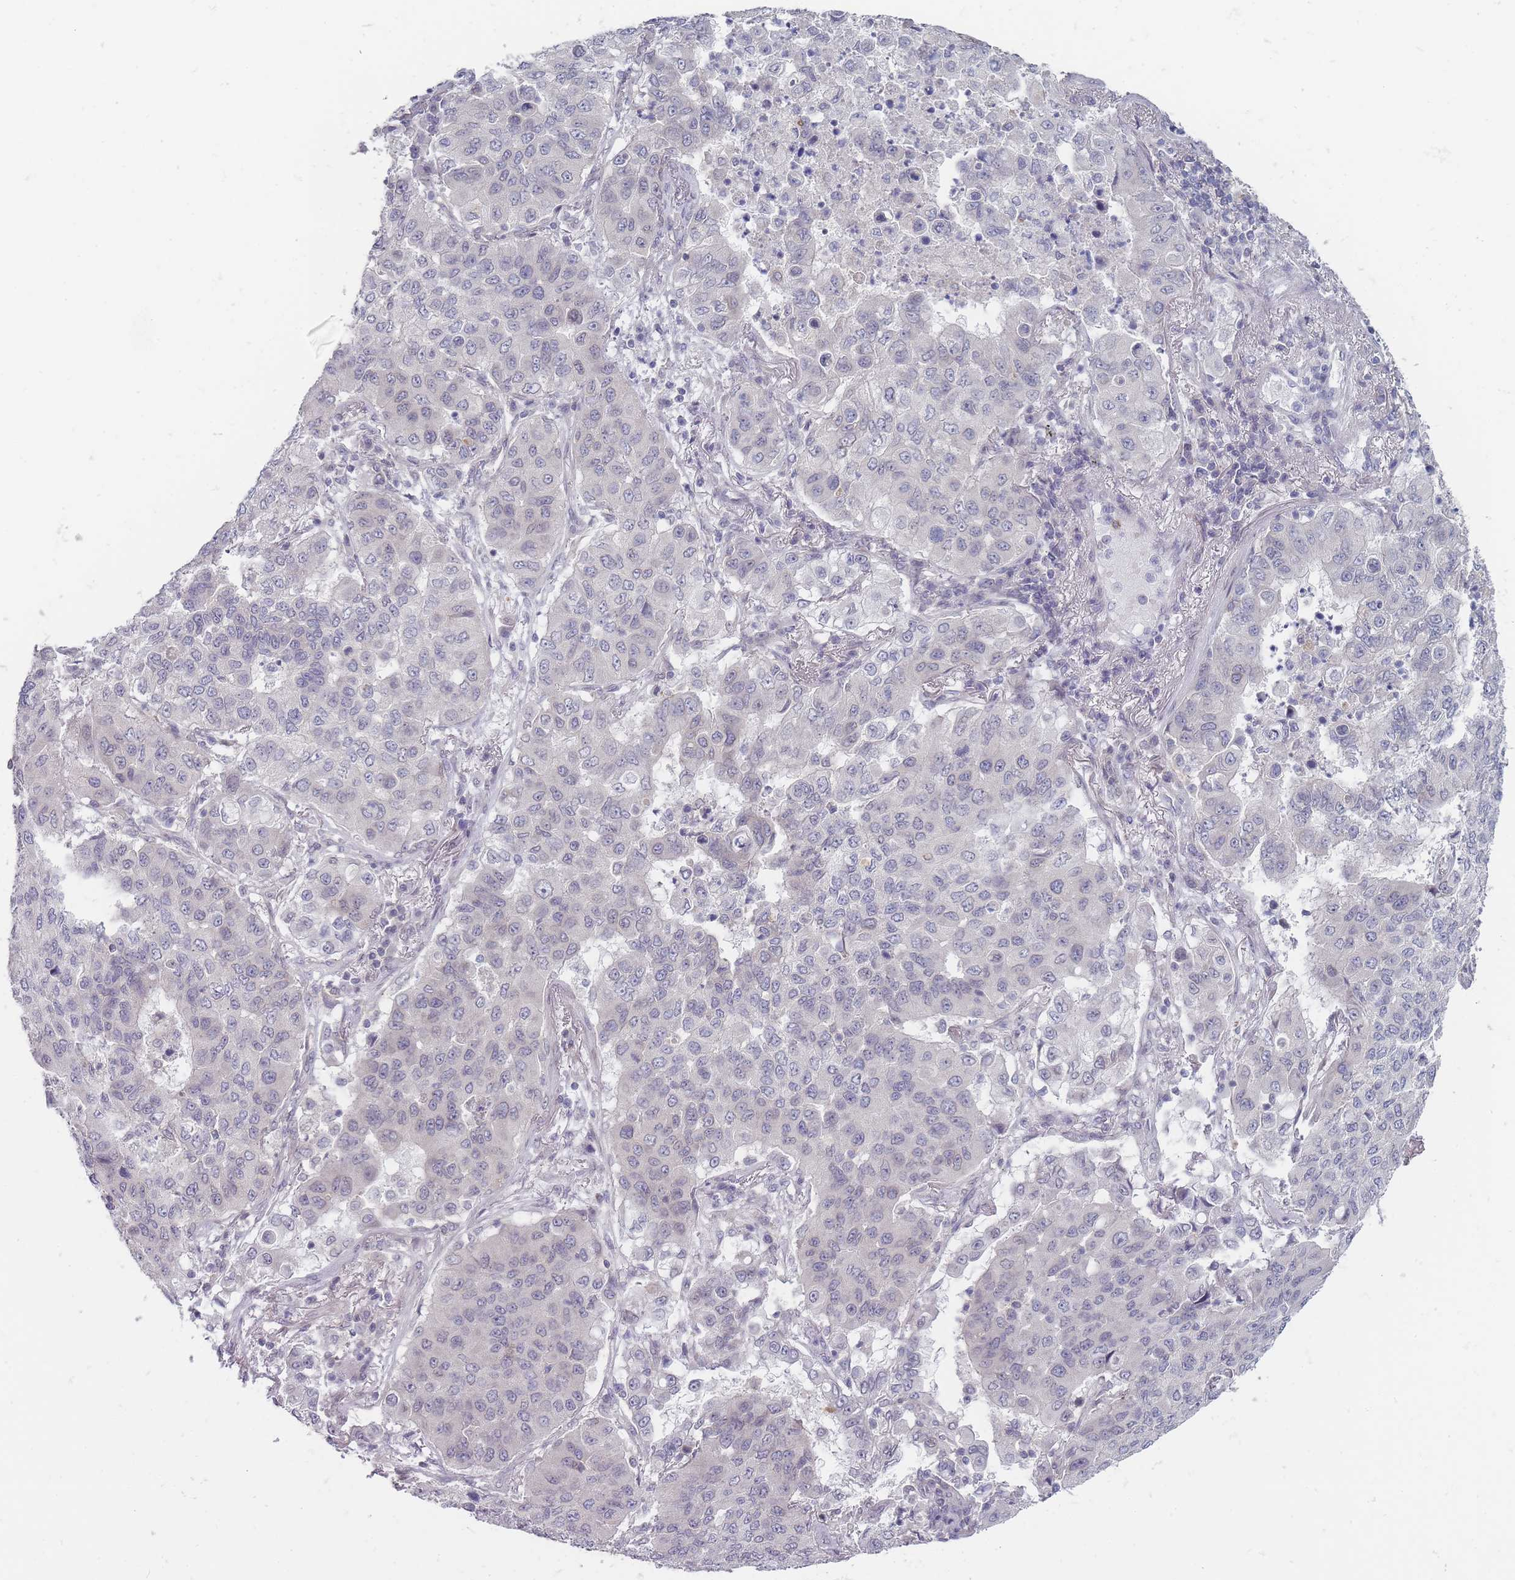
{"staining": {"intensity": "negative", "quantity": "none", "location": "none"}, "tissue": "lung cancer", "cell_type": "Tumor cells", "image_type": "cancer", "snomed": [{"axis": "morphology", "description": "Squamous cell carcinoma, NOS"}, {"axis": "topography", "description": "Lung"}], "caption": "Lung squamous cell carcinoma was stained to show a protein in brown. There is no significant expression in tumor cells.", "gene": "PCDH12", "patient": {"sex": "male", "age": 74}}